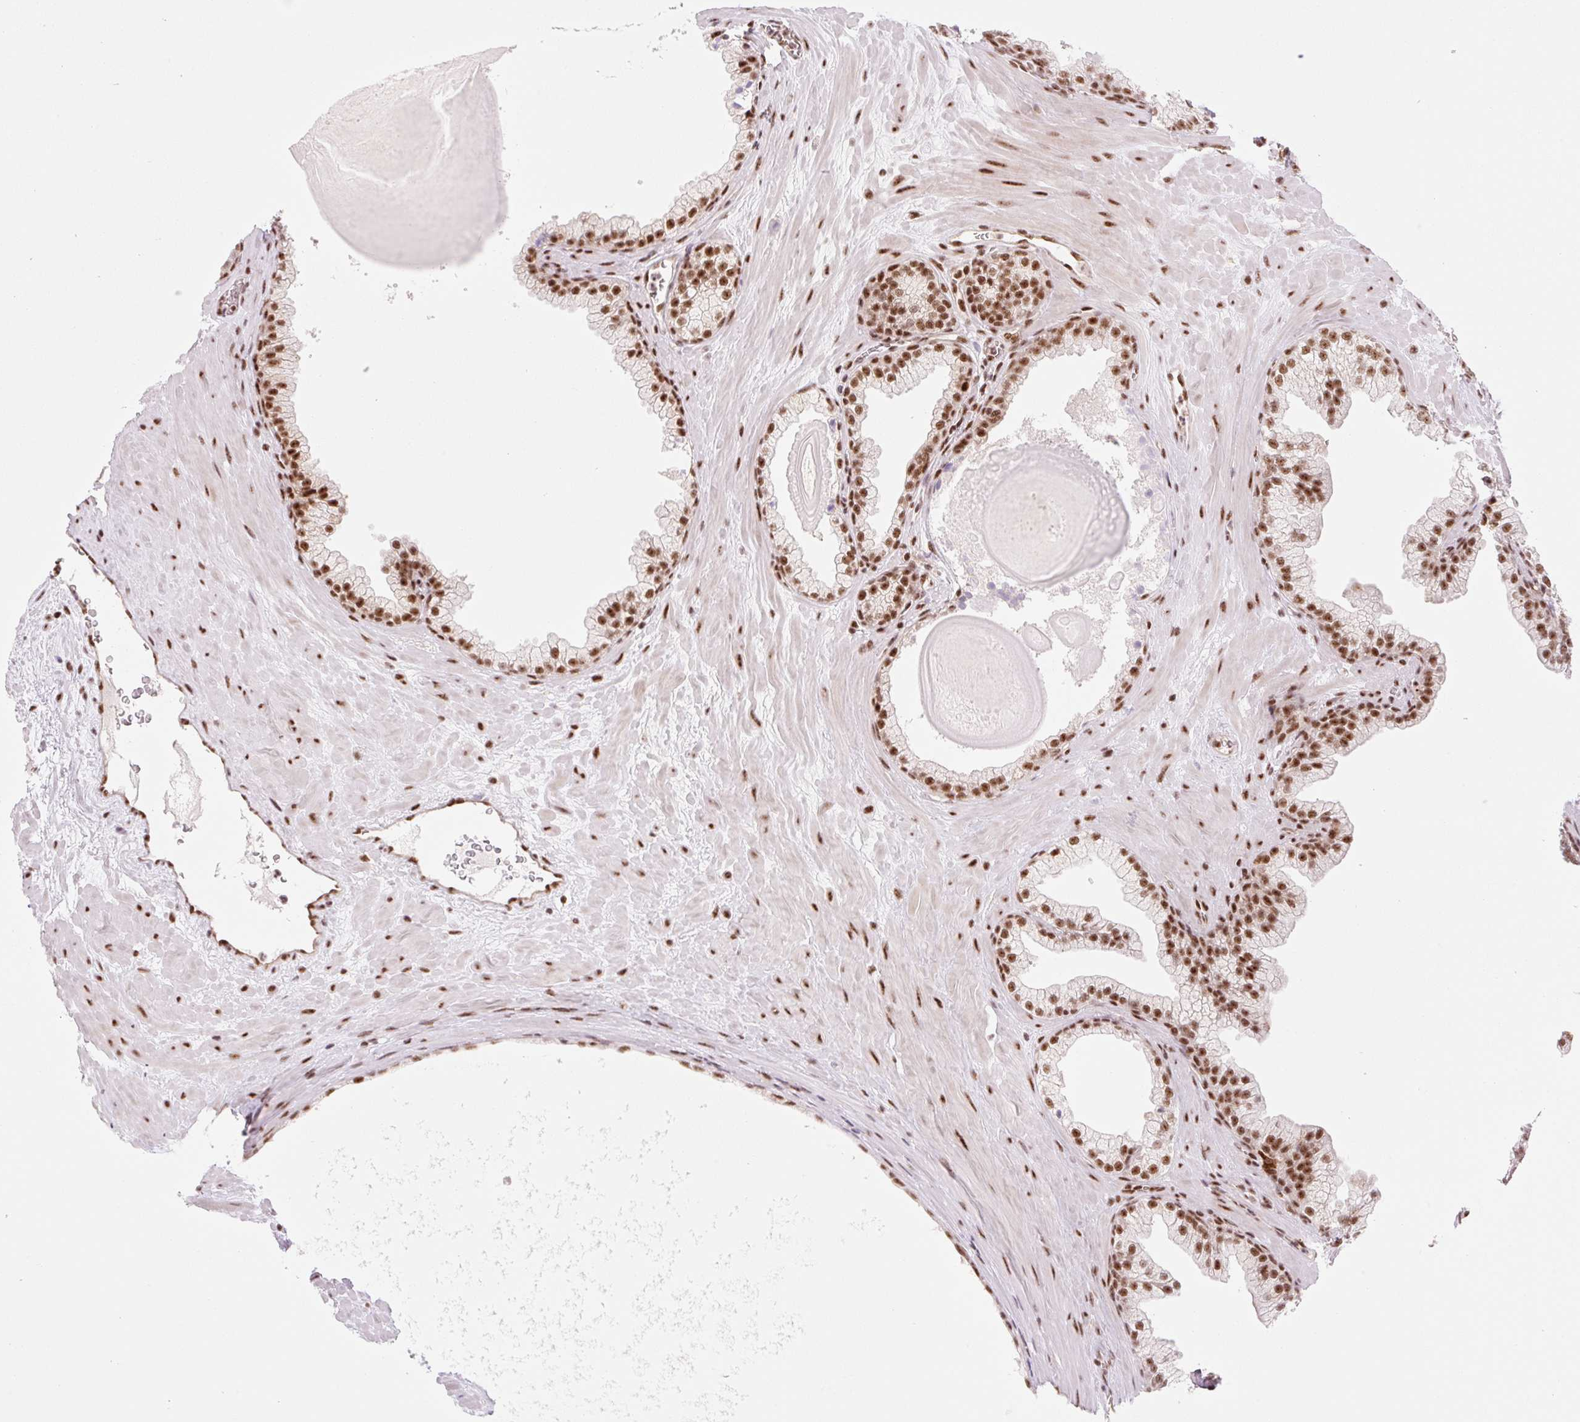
{"staining": {"intensity": "strong", "quantity": ">75%", "location": "nuclear"}, "tissue": "prostate", "cell_type": "Glandular cells", "image_type": "normal", "snomed": [{"axis": "morphology", "description": "Normal tissue, NOS"}, {"axis": "topography", "description": "Prostate"}, {"axis": "topography", "description": "Peripheral nerve tissue"}], "caption": "Human prostate stained for a protein (brown) reveals strong nuclear positive positivity in about >75% of glandular cells.", "gene": "PRDM11", "patient": {"sex": "male", "age": 61}}